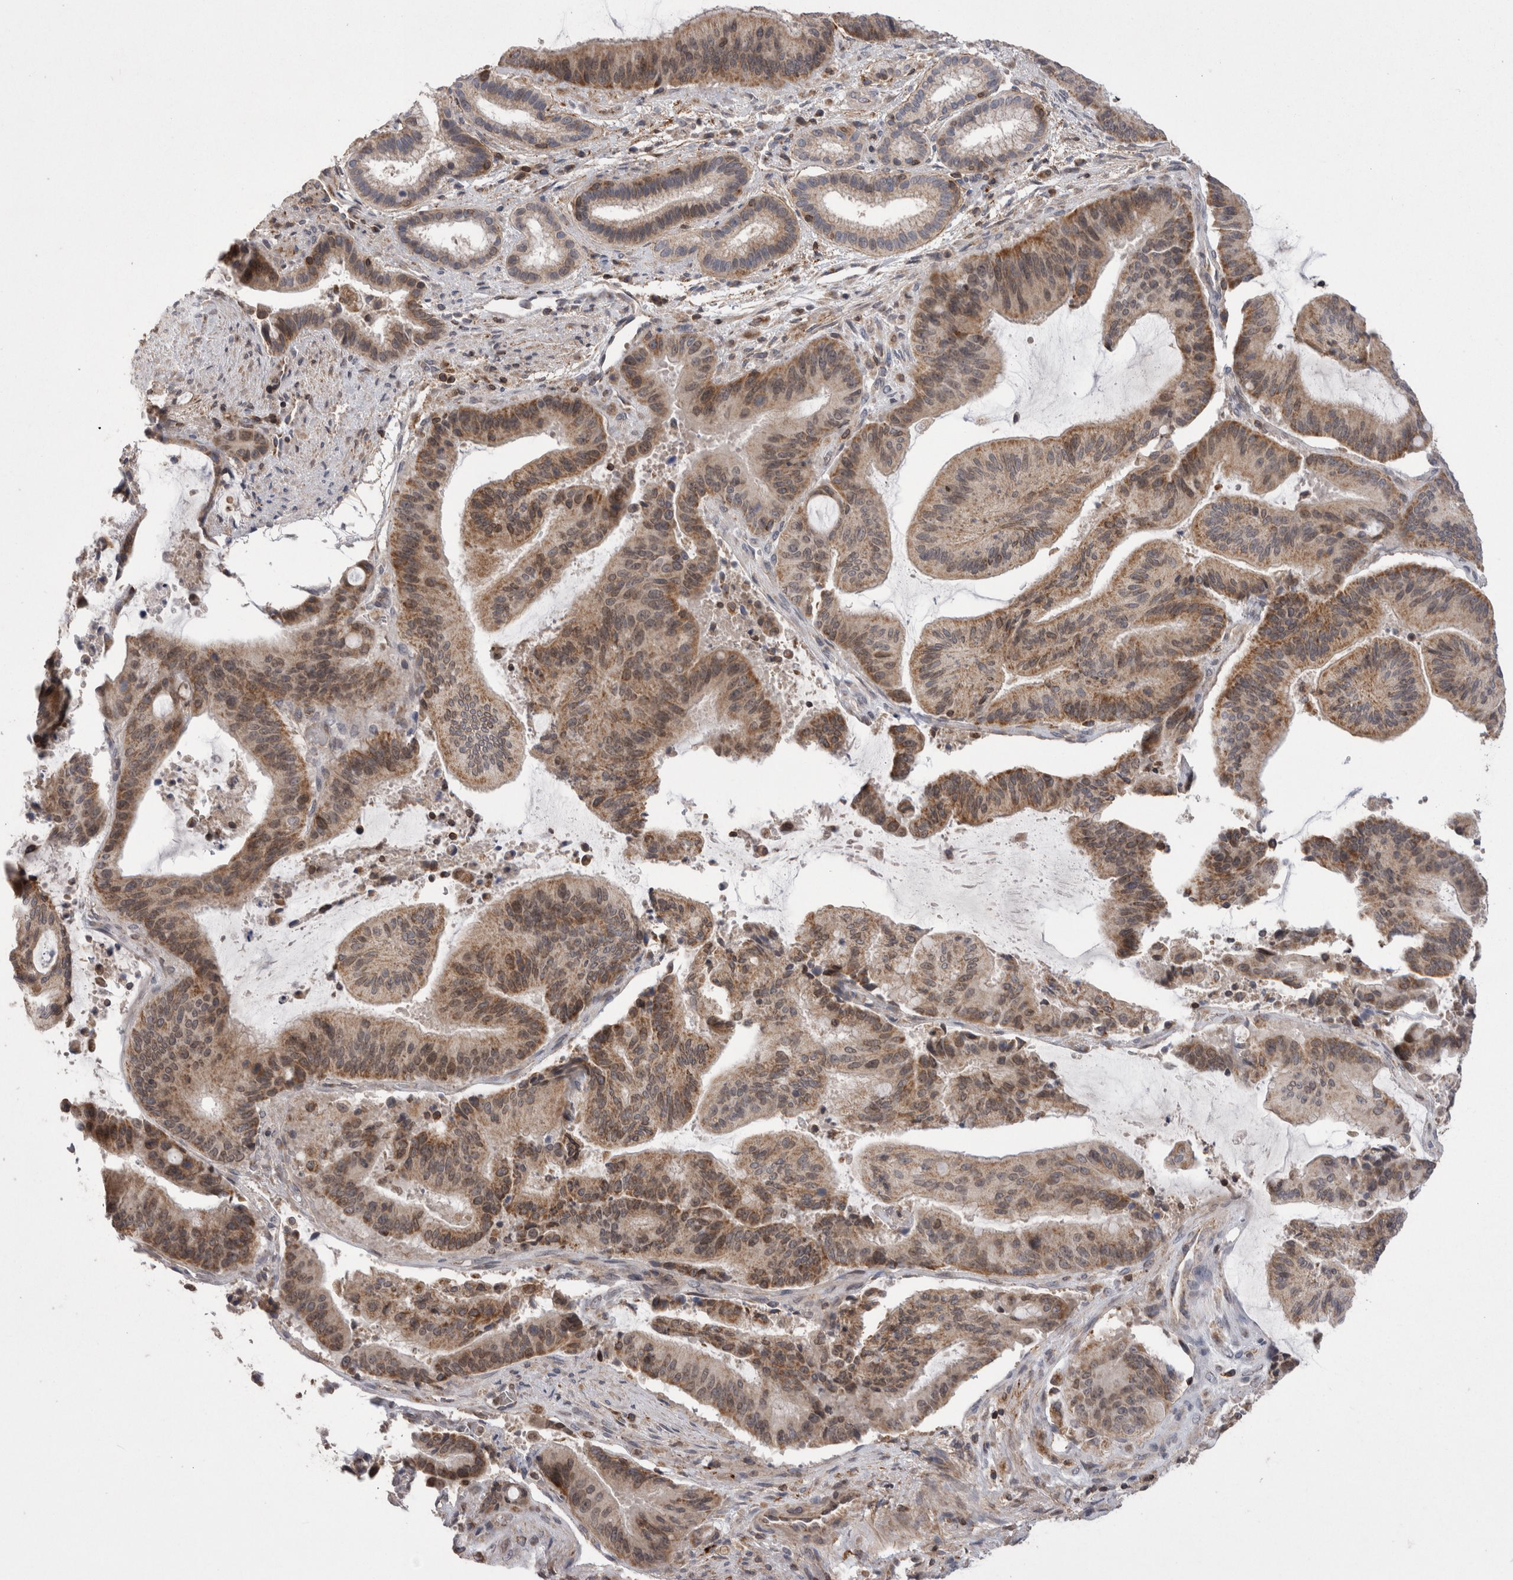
{"staining": {"intensity": "weak", "quantity": ">75%", "location": "cytoplasmic/membranous"}, "tissue": "liver cancer", "cell_type": "Tumor cells", "image_type": "cancer", "snomed": [{"axis": "morphology", "description": "Normal tissue, NOS"}, {"axis": "morphology", "description": "Cholangiocarcinoma"}, {"axis": "topography", "description": "Liver"}, {"axis": "topography", "description": "Peripheral nerve tissue"}], "caption": "Immunohistochemistry (IHC) (DAB (3,3'-diaminobenzidine)) staining of liver cholangiocarcinoma demonstrates weak cytoplasmic/membranous protein staining in approximately >75% of tumor cells.", "gene": "DARS2", "patient": {"sex": "female", "age": 73}}